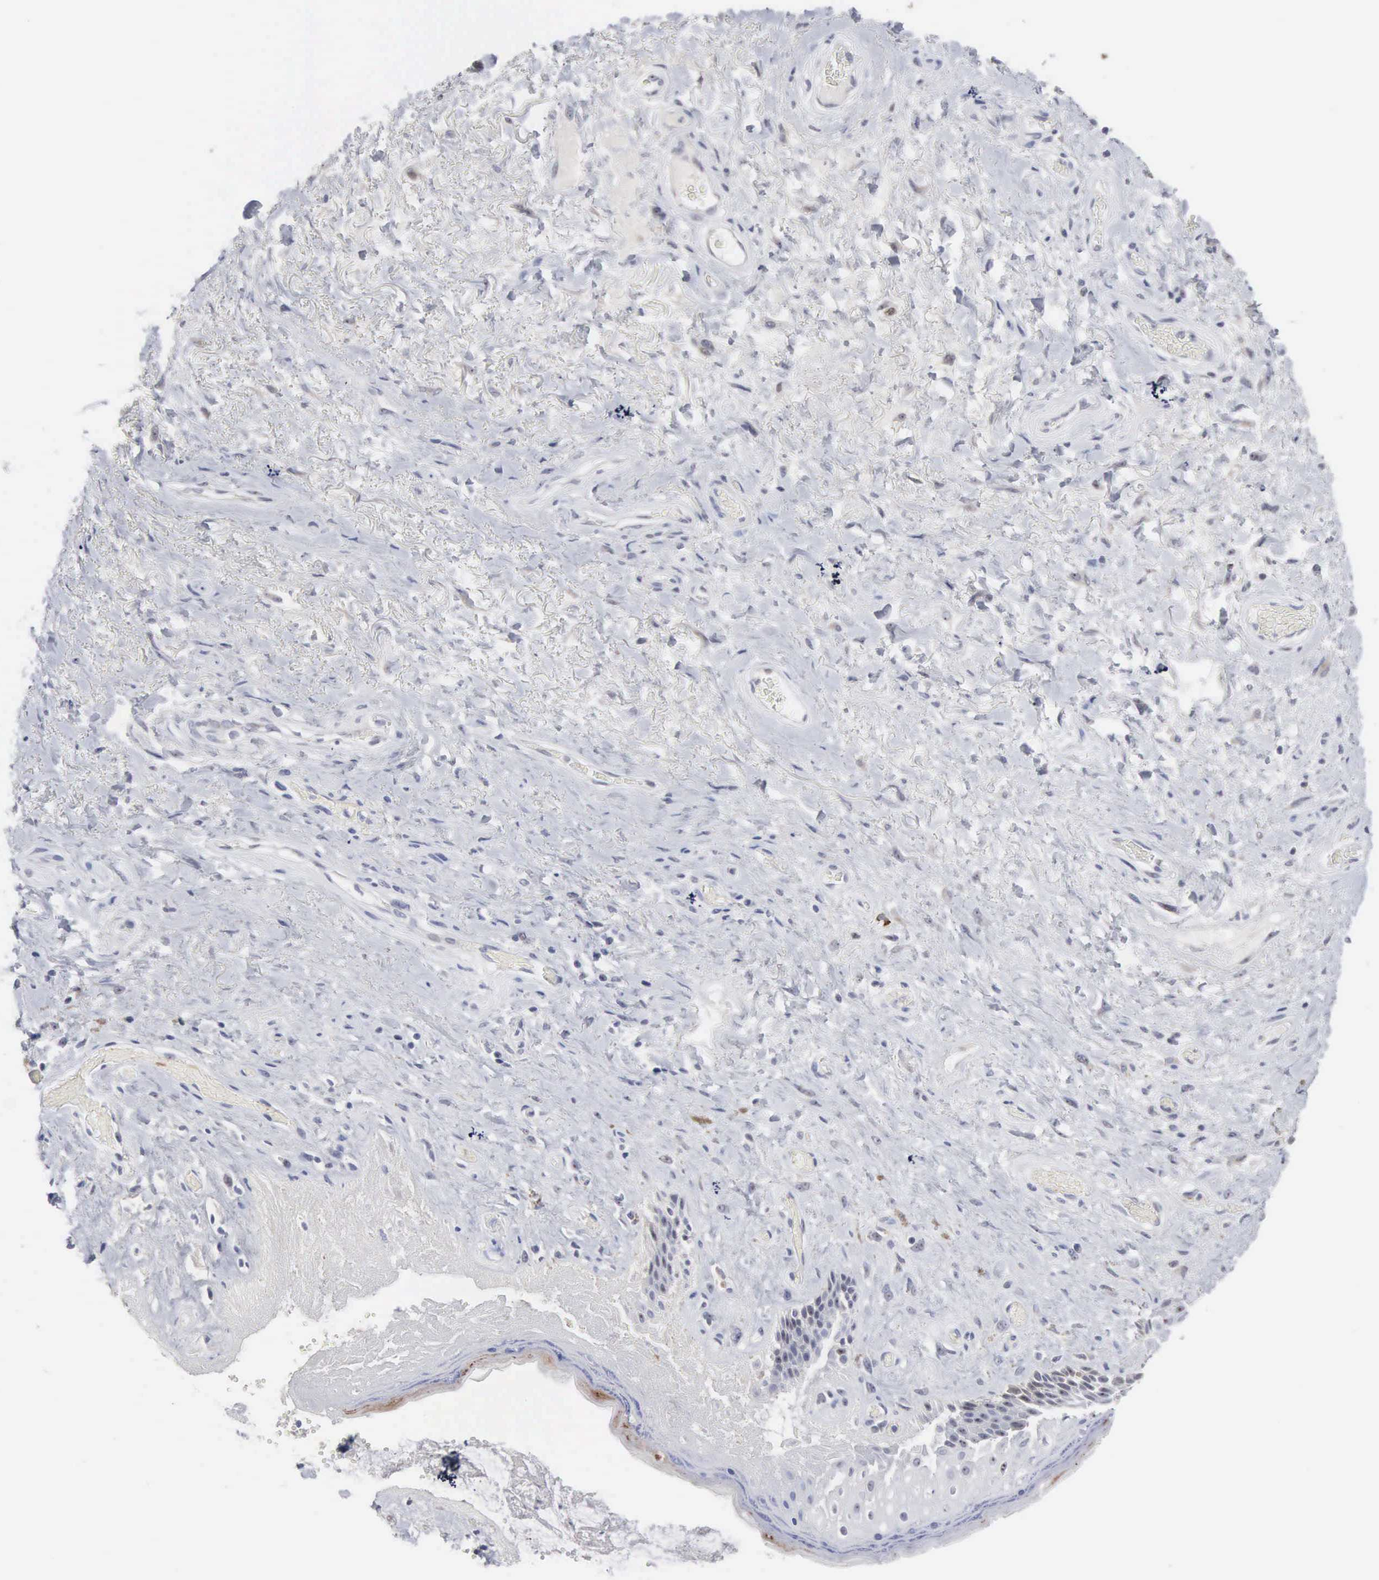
{"staining": {"intensity": "moderate", "quantity": "25%-75%", "location": "cytoplasmic/membranous"}, "tissue": "skin", "cell_type": "Epidermal cells", "image_type": "normal", "snomed": [{"axis": "morphology", "description": "Normal tissue, NOS"}, {"axis": "topography", "description": "Anal"}], "caption": "Brown immunohistochemical staining in unremarkable human skin demonstrates moderate cytoplasmic/membranous expression in approximately 25%-75% of epidermal cells. (DAB (3,3'-diaminobenzidine) IHC with brightfield microscopy, high magnification).", "gene": "ACOT4", "patient": {"sex": "male", "age": 78}}